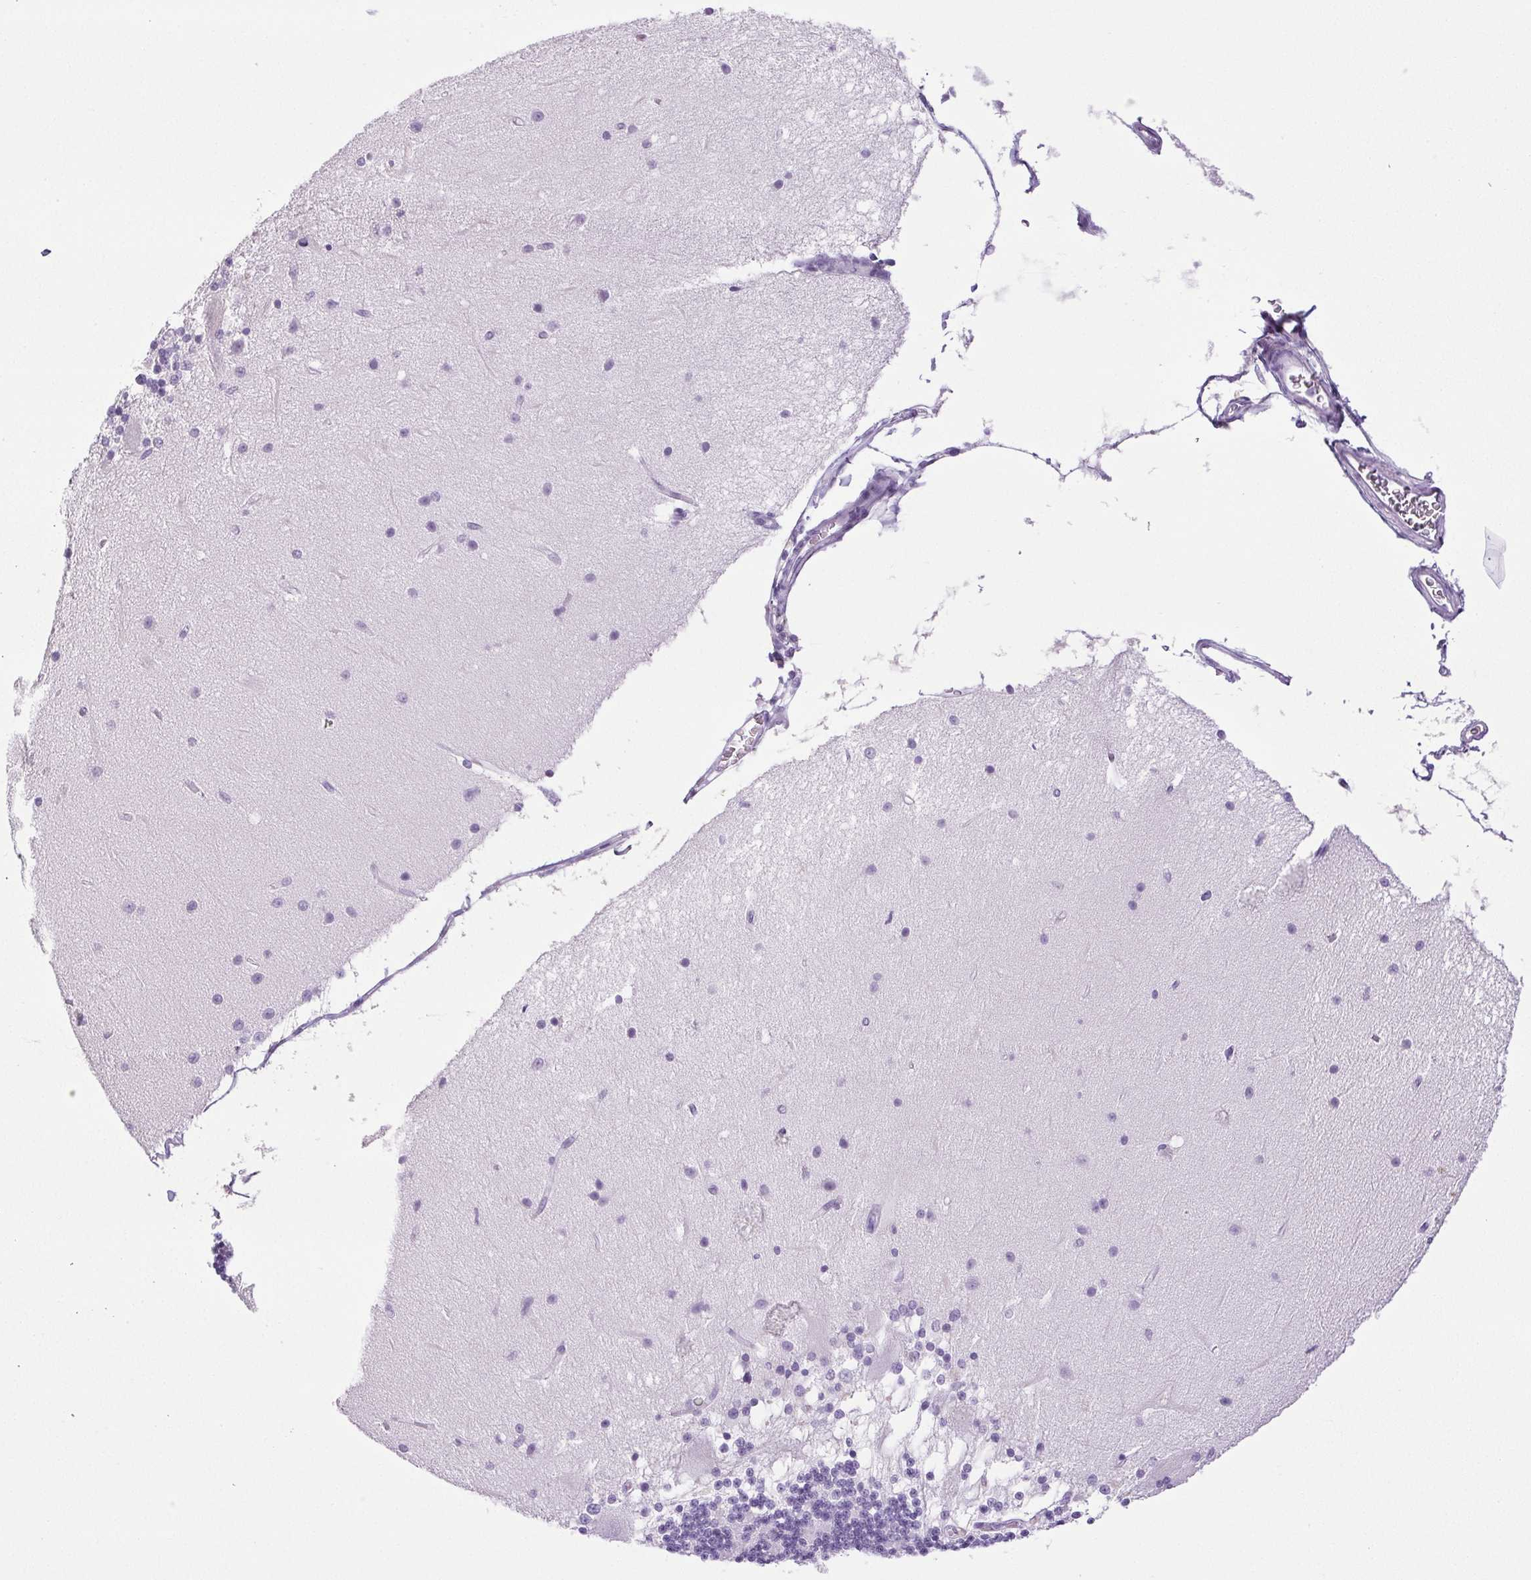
{"staining": {"intensity": "negative", "quantity": "none", "location": "none"}, "tissue": "cerebellum", "cell_type": "Cells in granular layer", "image_type": "normal", "snomed": [{"axis": "morphology", "description": "Normal tissue, NOS"}, {"axis": "topography", "description": "Cerebellum"}], "caption": "Cells in granular layer show no significant protein expression in unremarkable cerebellum. Brightfield microscopy of immunohistochemistry stained with DAB (brown) and hematoxylin (blue), captured at high magnification.", "gene": "PAPPA2", "patient": {"sex": "female", "age": 54}}